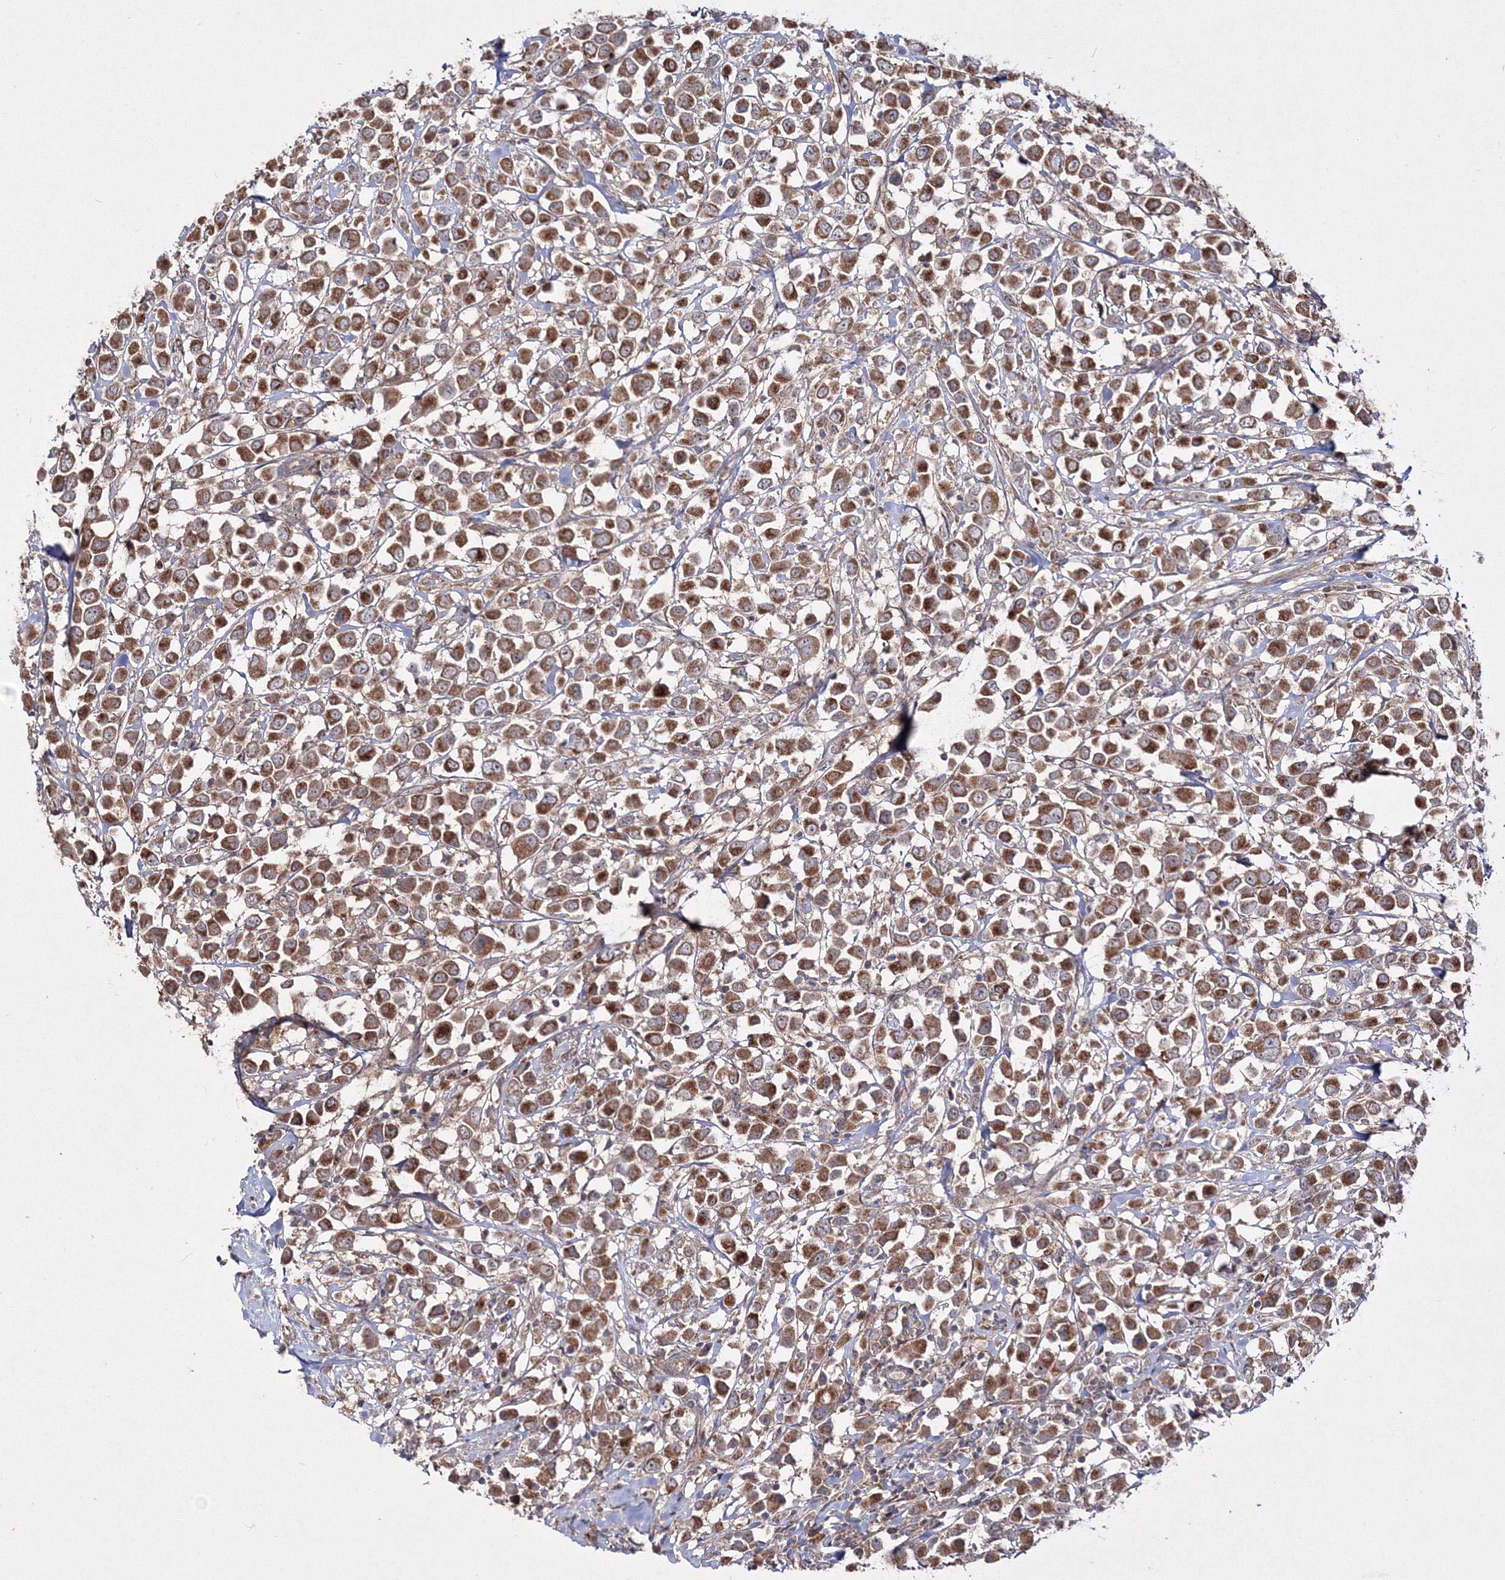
{"staining": {"intensity": "moderate", "quantity": ">75%", "location": "cytoplasmic/membranous"}, "tissue": "breast cancer", "cell_type": "Tumor cells", "image_type": "cancer", "snomed": [{"axis": "morphology", "description": "Duct carcinoma"}, {"axis": "topography", "description": "Breast"}], "caption": "Breast cancer stained with immunohistochemistry shows moderate cytoplasmic/membranous staining in approximately >75% of tumor cells. (DAB IHC with brightfield microscopy, high magnification).", "gene": "PEX13", "patient": {"sex": "female", "age": 61}}